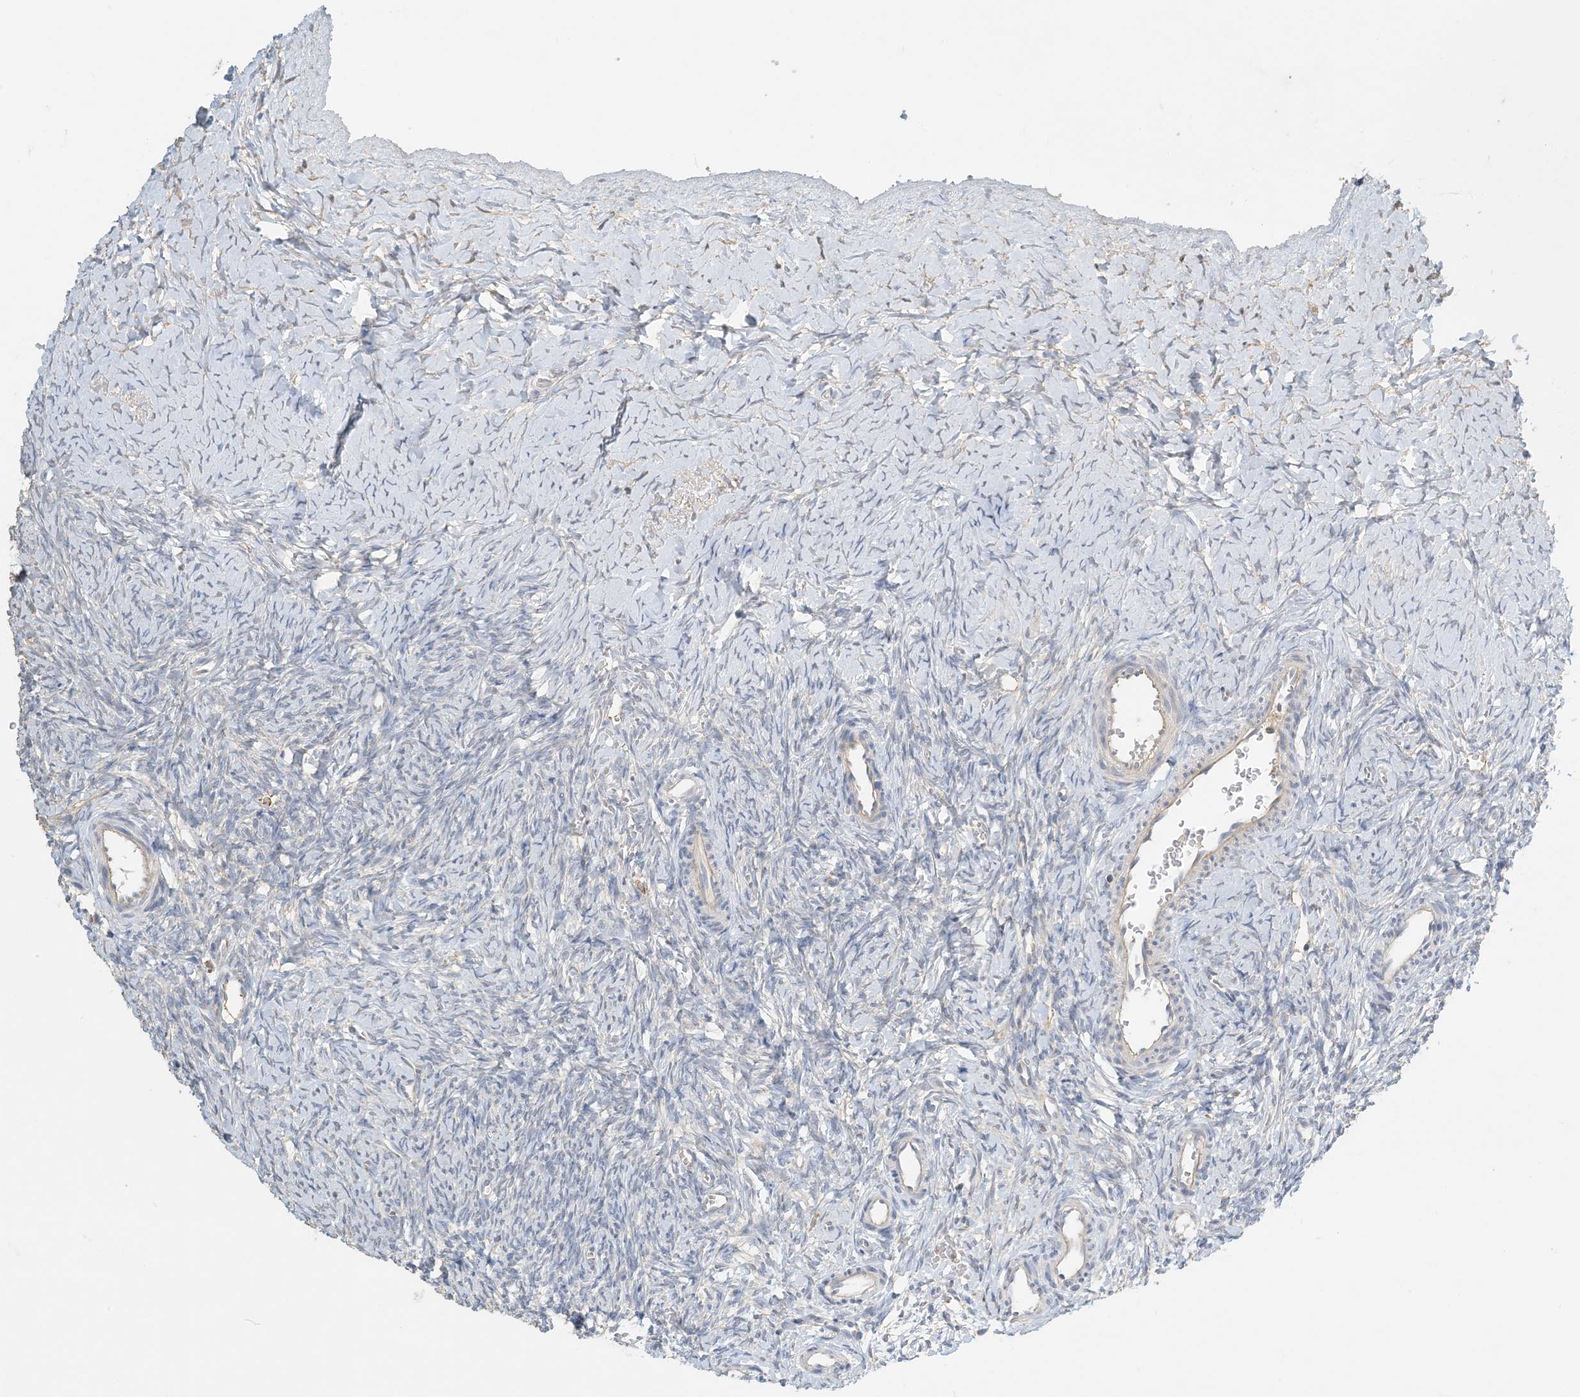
{"staining": {"intensity": "negative", "quantity": "none", "location": "none"}, "tissue": "ovary", "cell_type": "Ovarian stroma cells", "image_type": "normal", "snomed": [{"axis": "morphology", "description": "Normal tissue, NOS"}, {"axis": "morphology", "description": "Developmental malformation"}, {"axis": "topography", "description": "Ovary"}], "caption": "Ovarian stroma cells show no significant protein positivity in normal ovary.", "gene": "SPPL2A", "patient": {"sex": "female", "age": 39}}